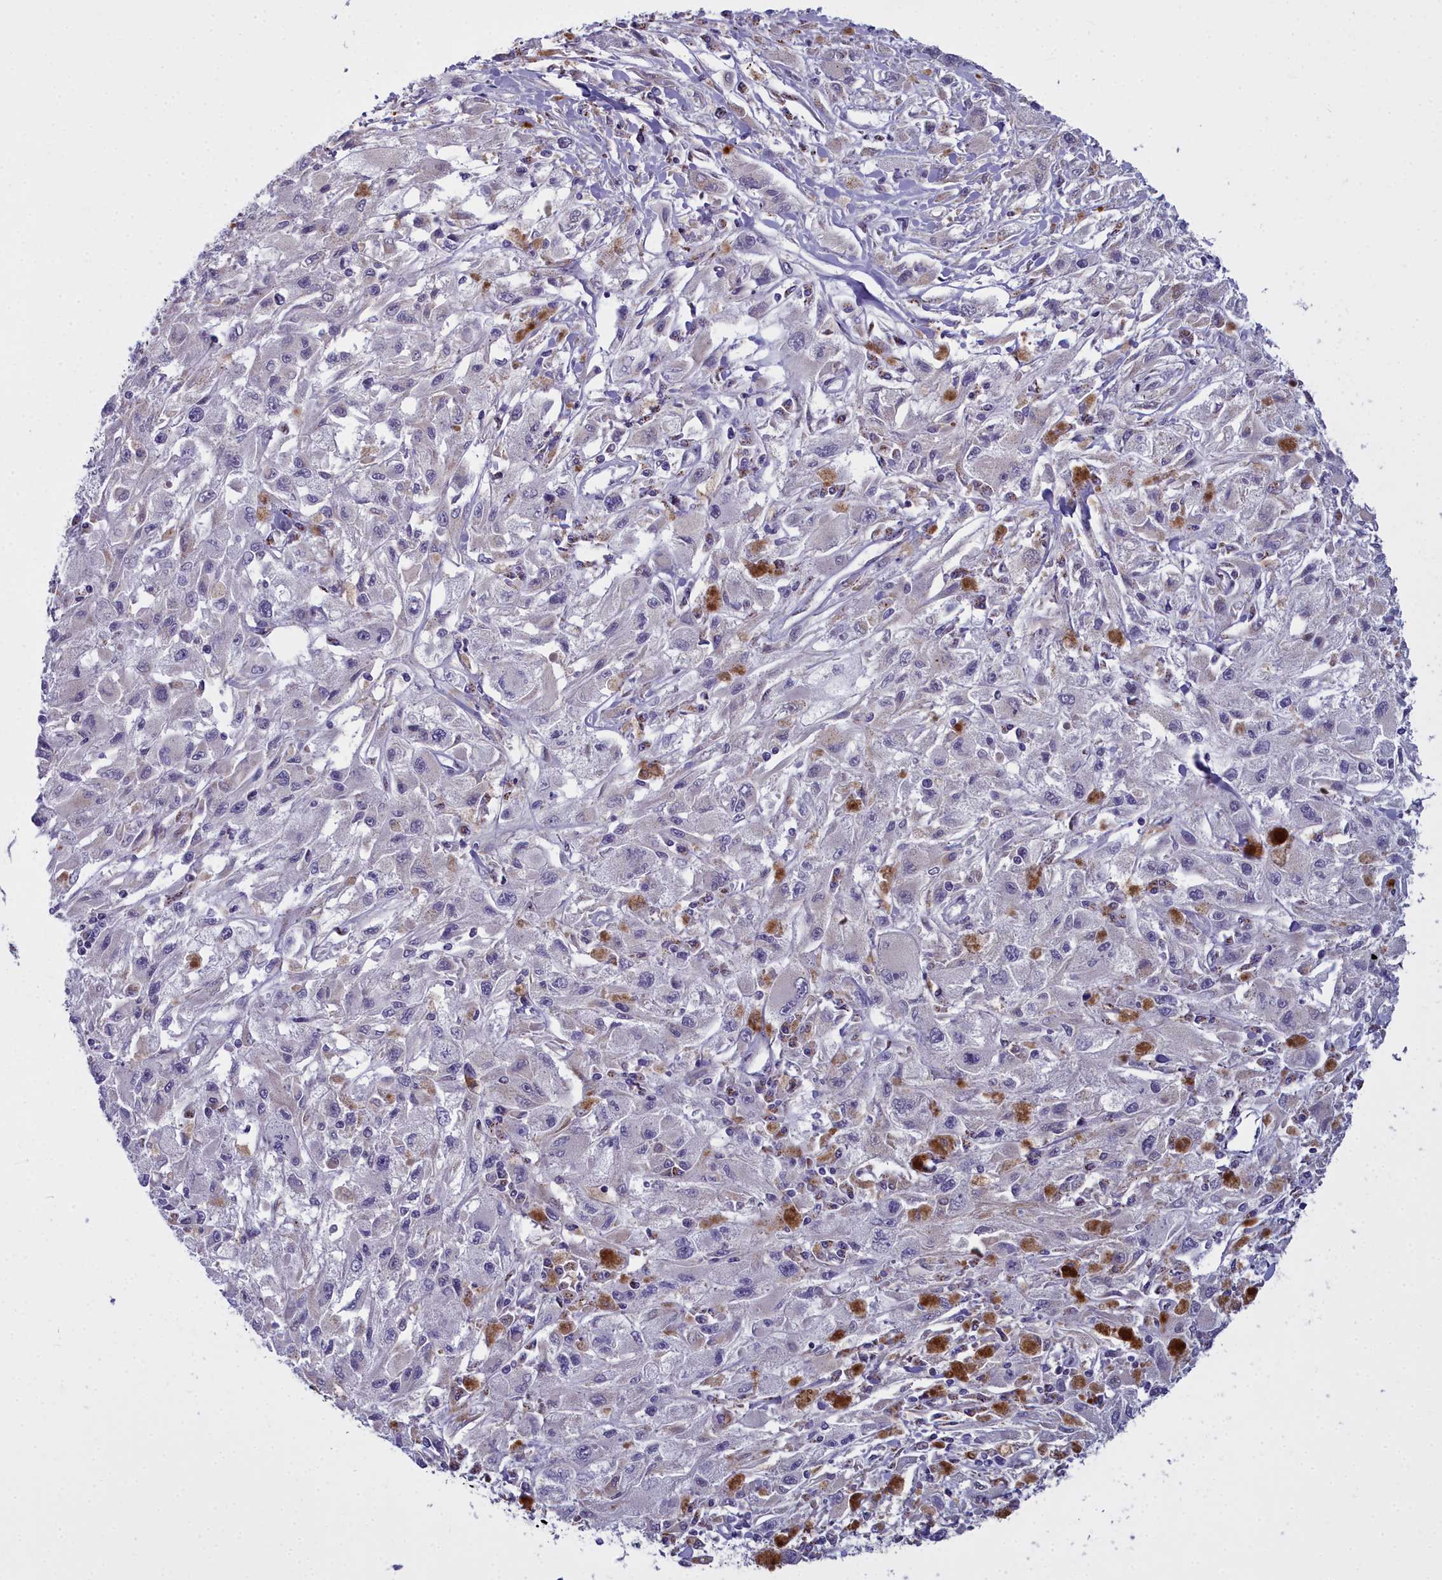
{"staining": {"intensity": "negative", "quantity": "none", "location": "none"}, "tissue": "melanoma", "cell_type": "Tumor cells", "image_type": "cancer", "snomed": [{"axis": "morphology", "description": "Malignant melanoma, Metastatic site"}, {"axis": "topography", "description": "Skin"}], "caption": "Melanoma stained for a protein using immunohistochemistry displays no positivity tumor cells.", "gene": "WDPCP", "patient": {"sex": "male", "age": 53}}